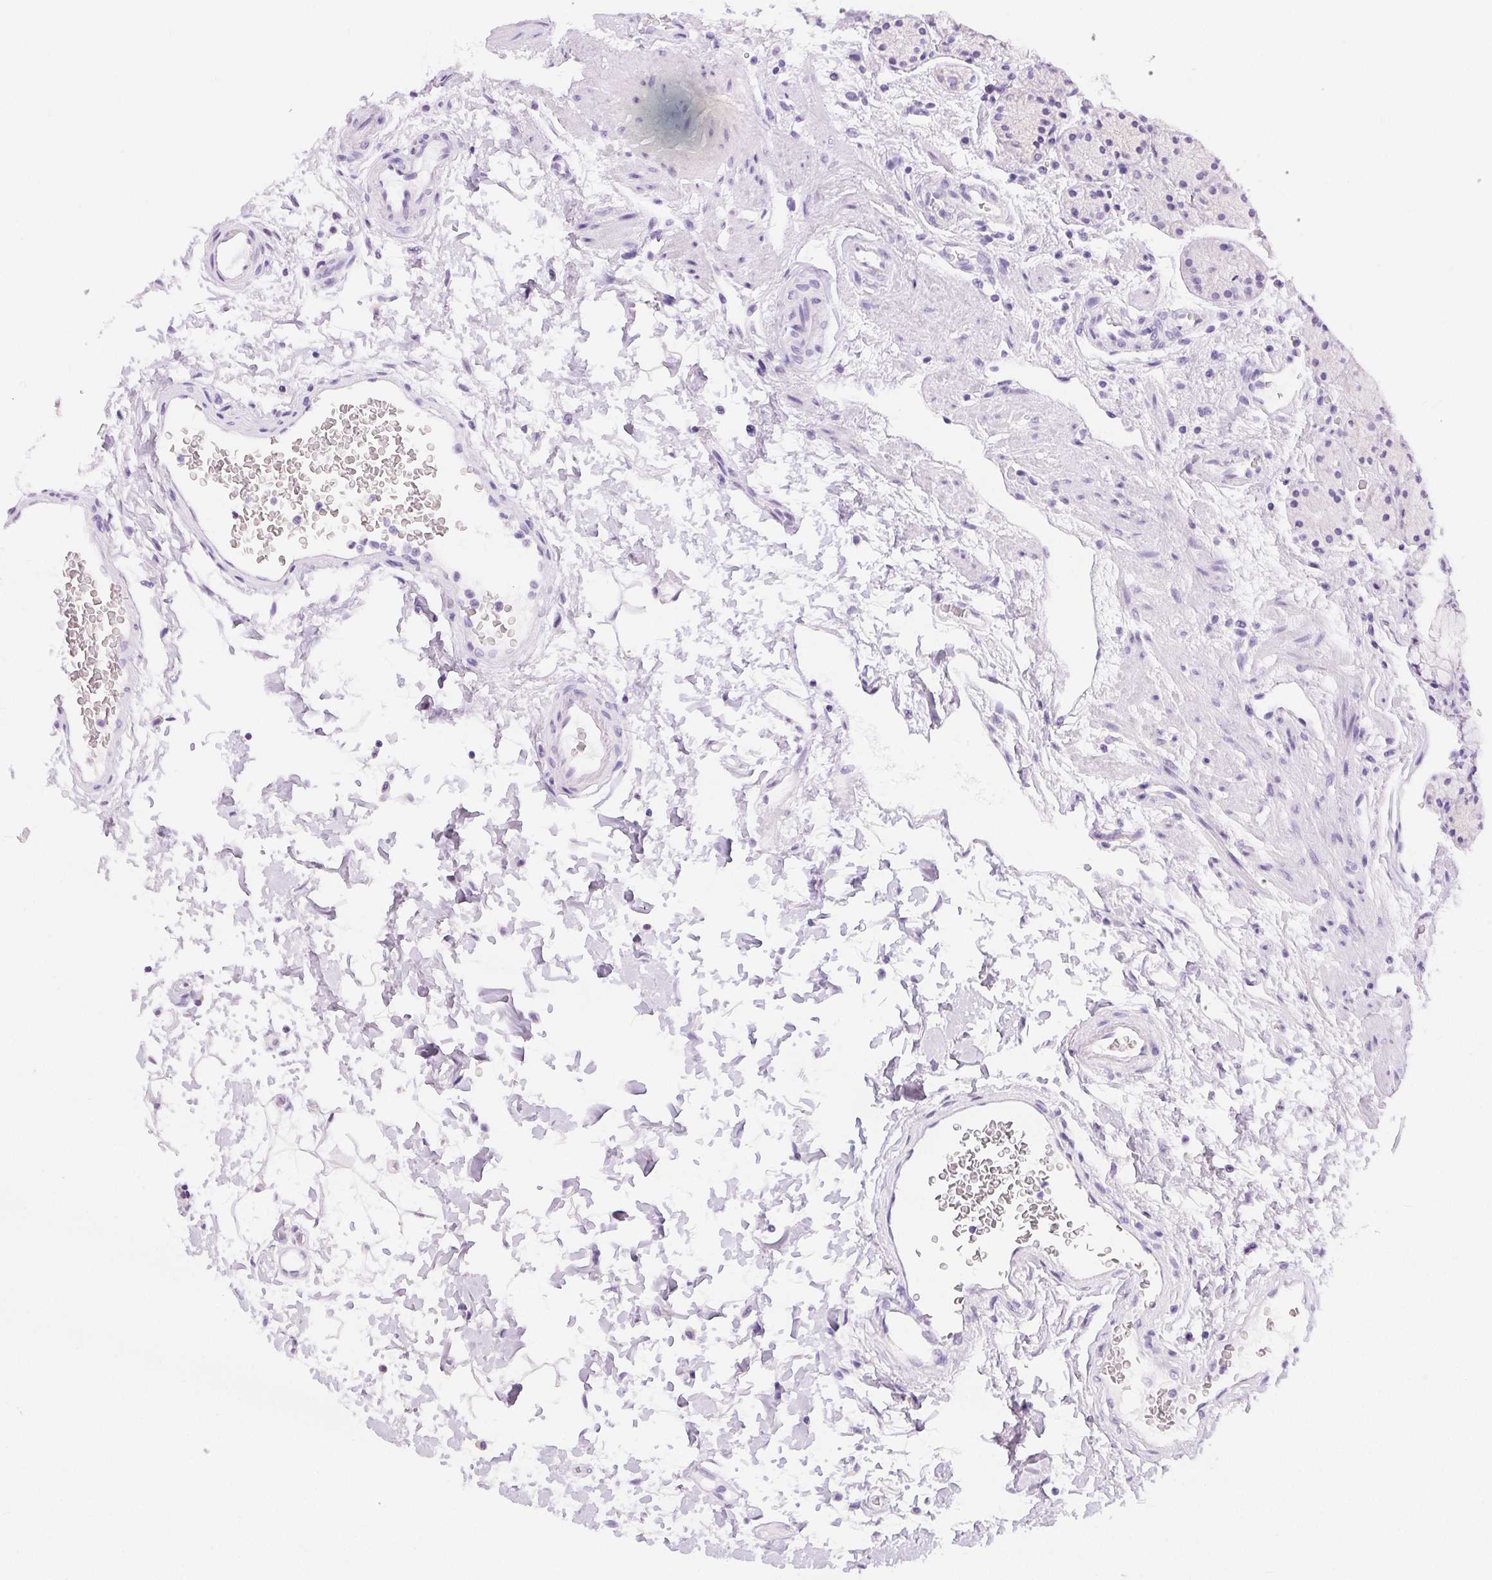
{"staining": {"intensity": "negative", "quantity": "none", "location": "none"}, "tissue": "stomach", "cell_type": "Glandular cells", "image_type": "normal", "snomed": [{"axis": "morphology", "description": "Normal tissue, NOS"}, {"axis": "topography", "description": "Stomach, upper"}, {"axis": "topography", "description": "Stomach"}], "caption": "Immunohistochemistry (IHC) histopathology image of normal stomach stained for a protein (brown), which reveals no positivity in glandular cells.", "gene": "XDH", "patient": {"sex": "male", "age": 62}}